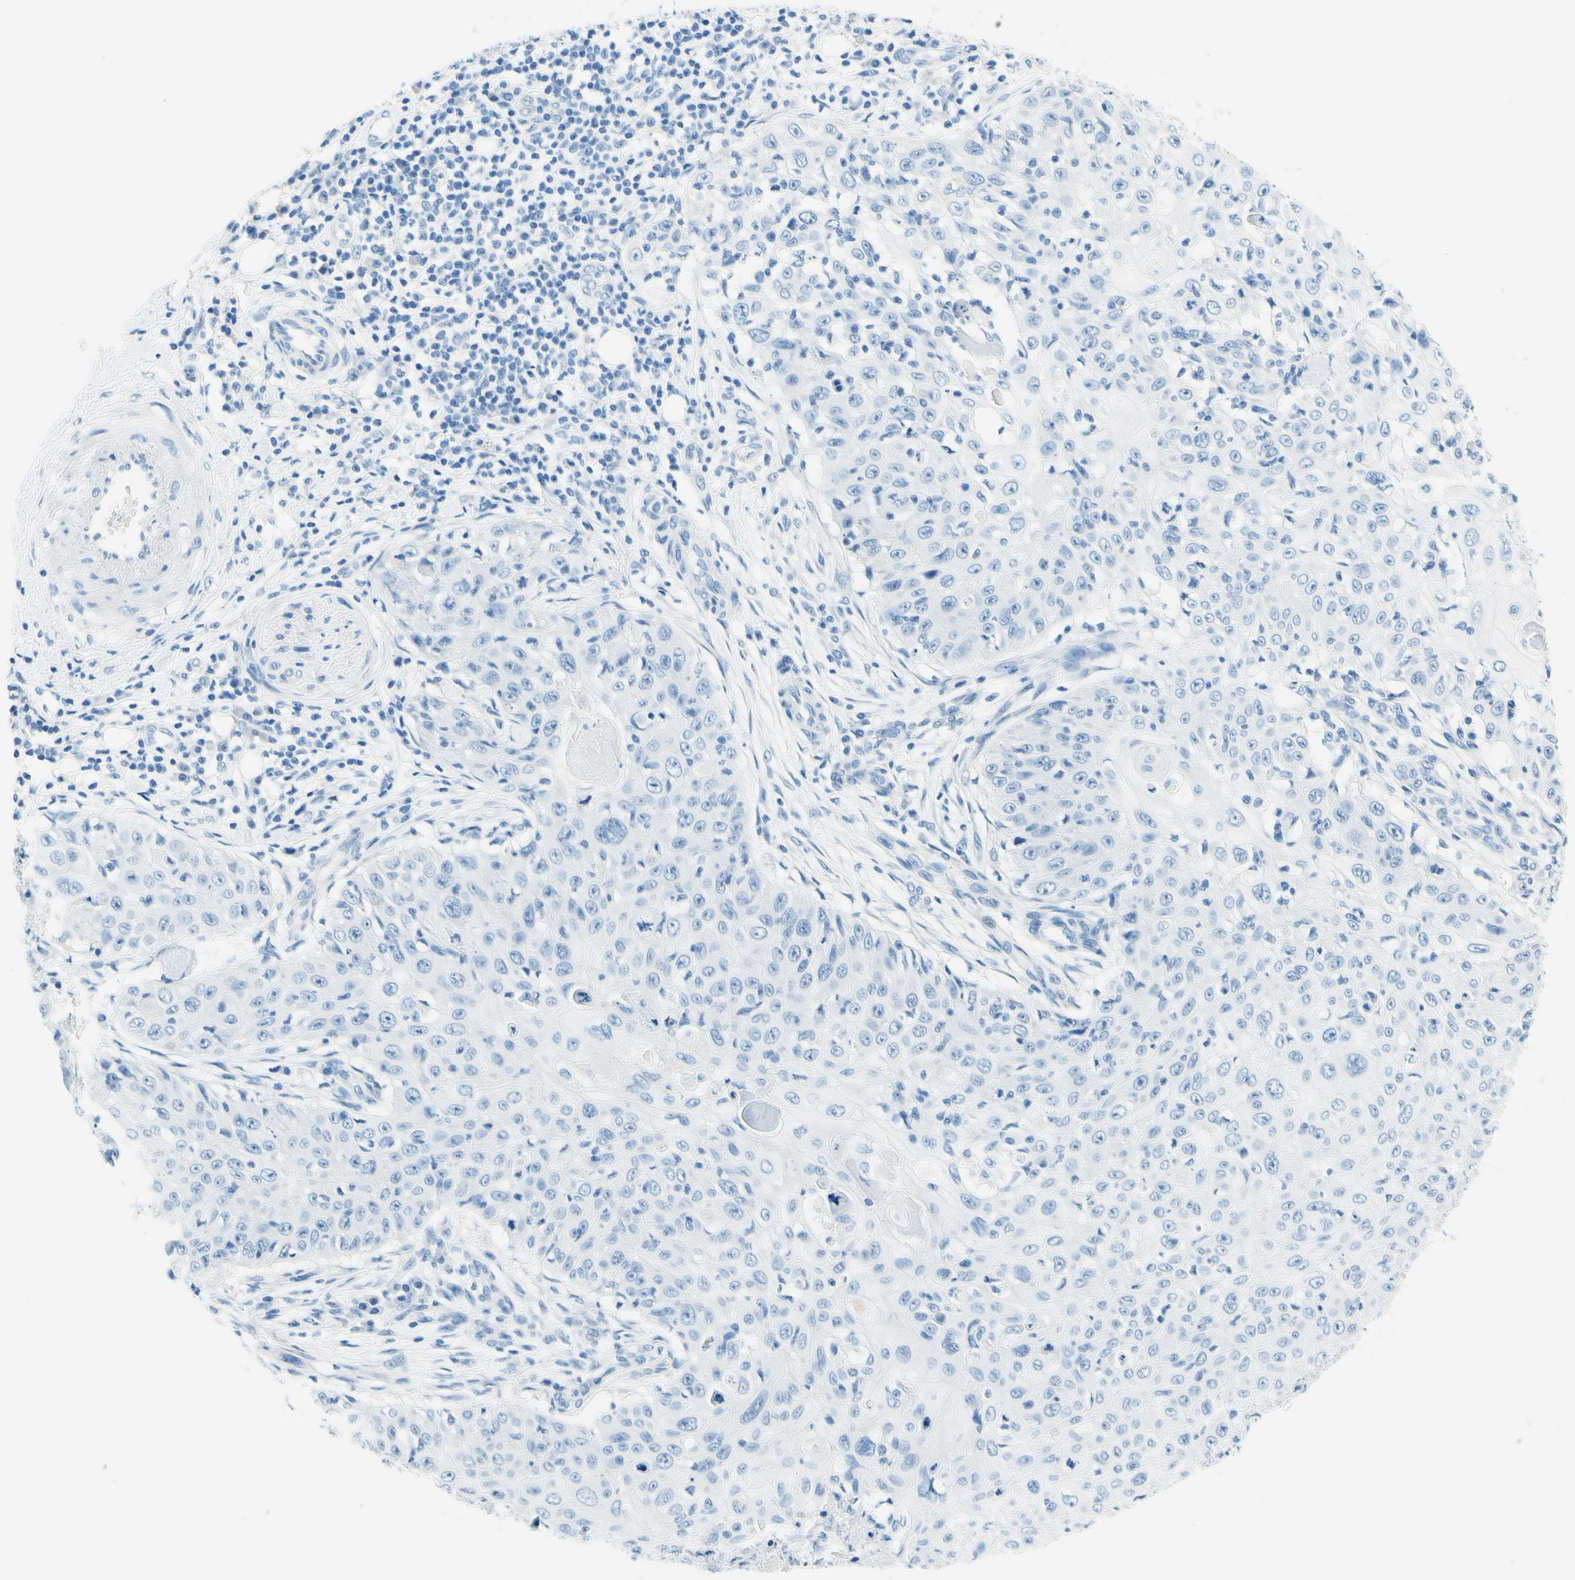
{"staining": {"intensity": "negative", "quantity": "none", "location": "none"}, "tissue": "skin cancer", "cell_type": "Tumor cells", "image_type": "cancer", "snomed": [{"axis": "morphology", "description": "Squamous cell carcinoma, NOS"}, {"axis": "topography", "description": "Skin"}], "caption": "A high-resolution micrograph shows IHC staining of skin cancer, which shows no significant expression in tumor cells.", "gene": "PASD1", "patient": {"sex": "male", "age": 86}}